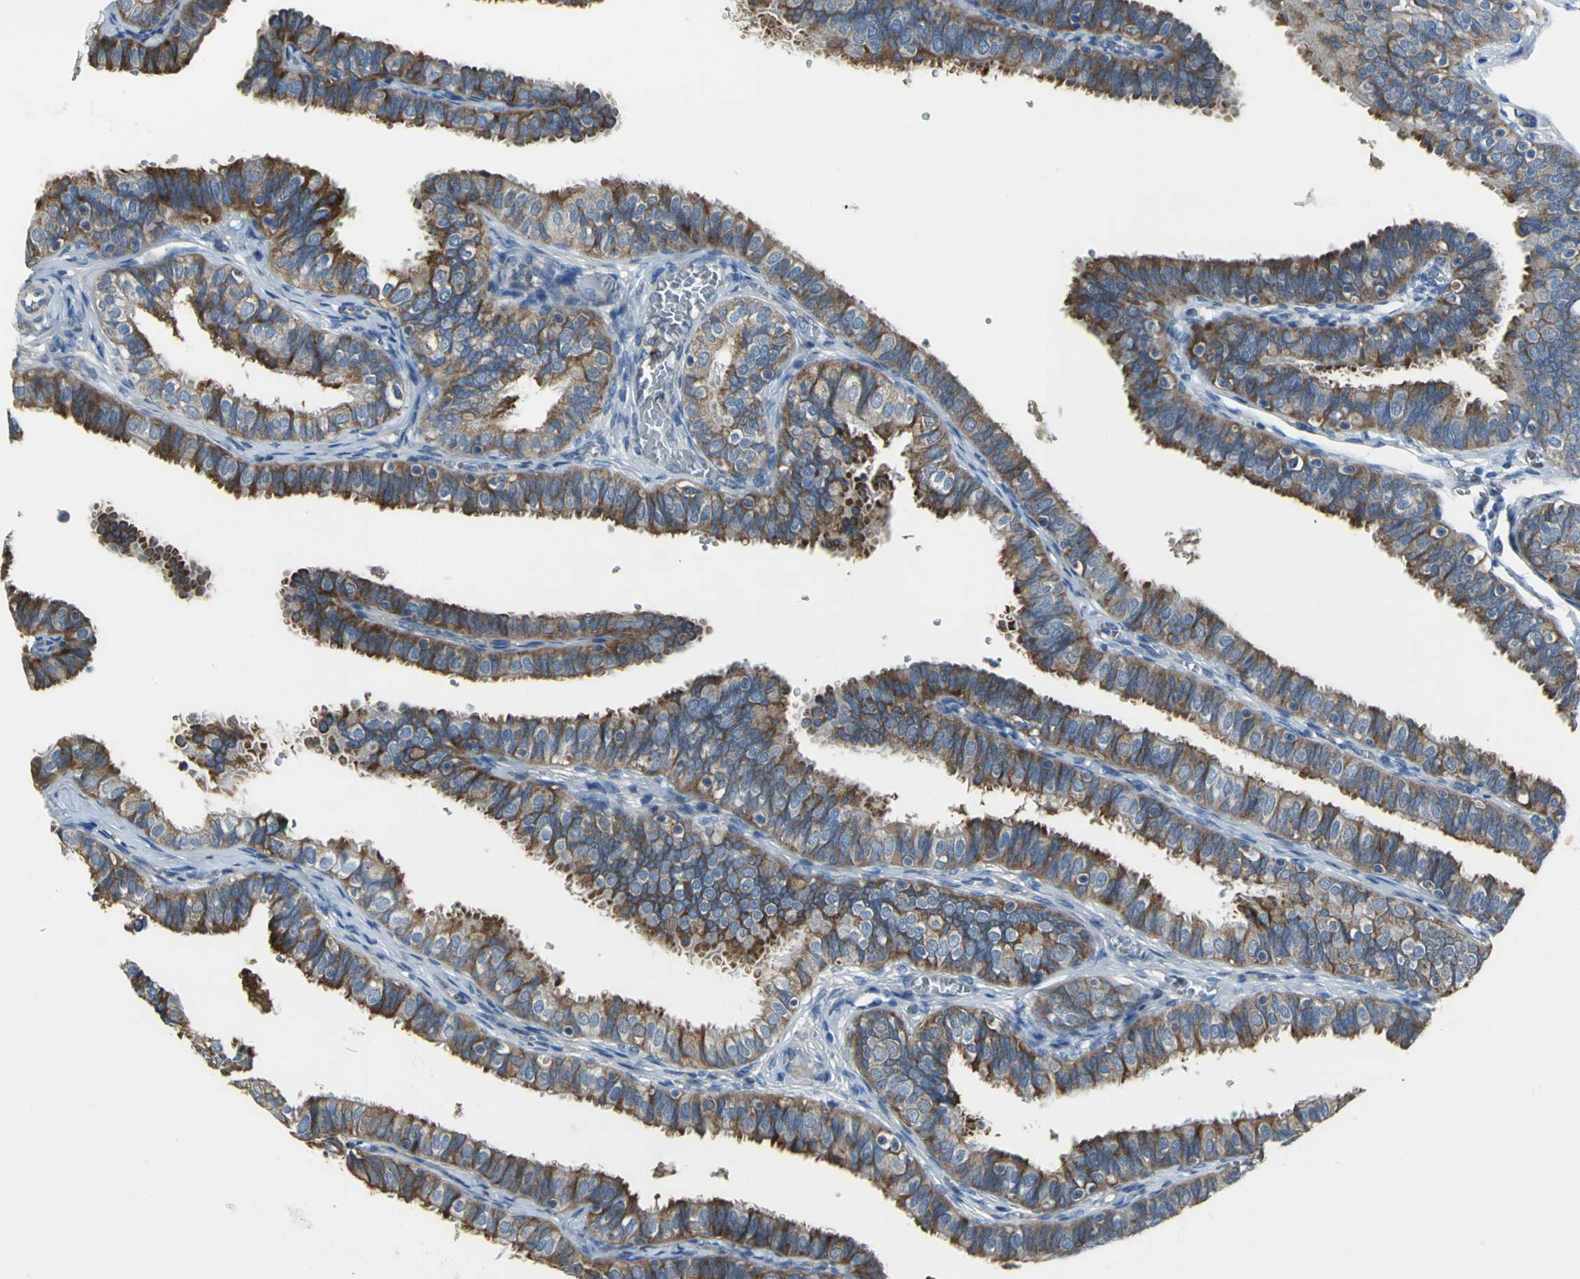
{"staining": {"intensity": "moderate", "quantity": ">75%", "location": "cytoplasmic/membranous"}, "tissue": "fallopian tube", "cell_type": "Glandular cells", "image_type": "normal", "snomed": [{"axis": "morphology", "description": "Normal tissue, NOS"}, {"axis": "topography", "description": "Fallopian tube"}], "caption": "An immunohistochemistry photomicrograph of unremarkable tissue is shown. Protein staining in brown labels moderate cytoplasmic/membranous positivity in fallopian tube within glandular cells.", "gene": "EIF5A", "patient": {"sex": "female", "age": 46}}